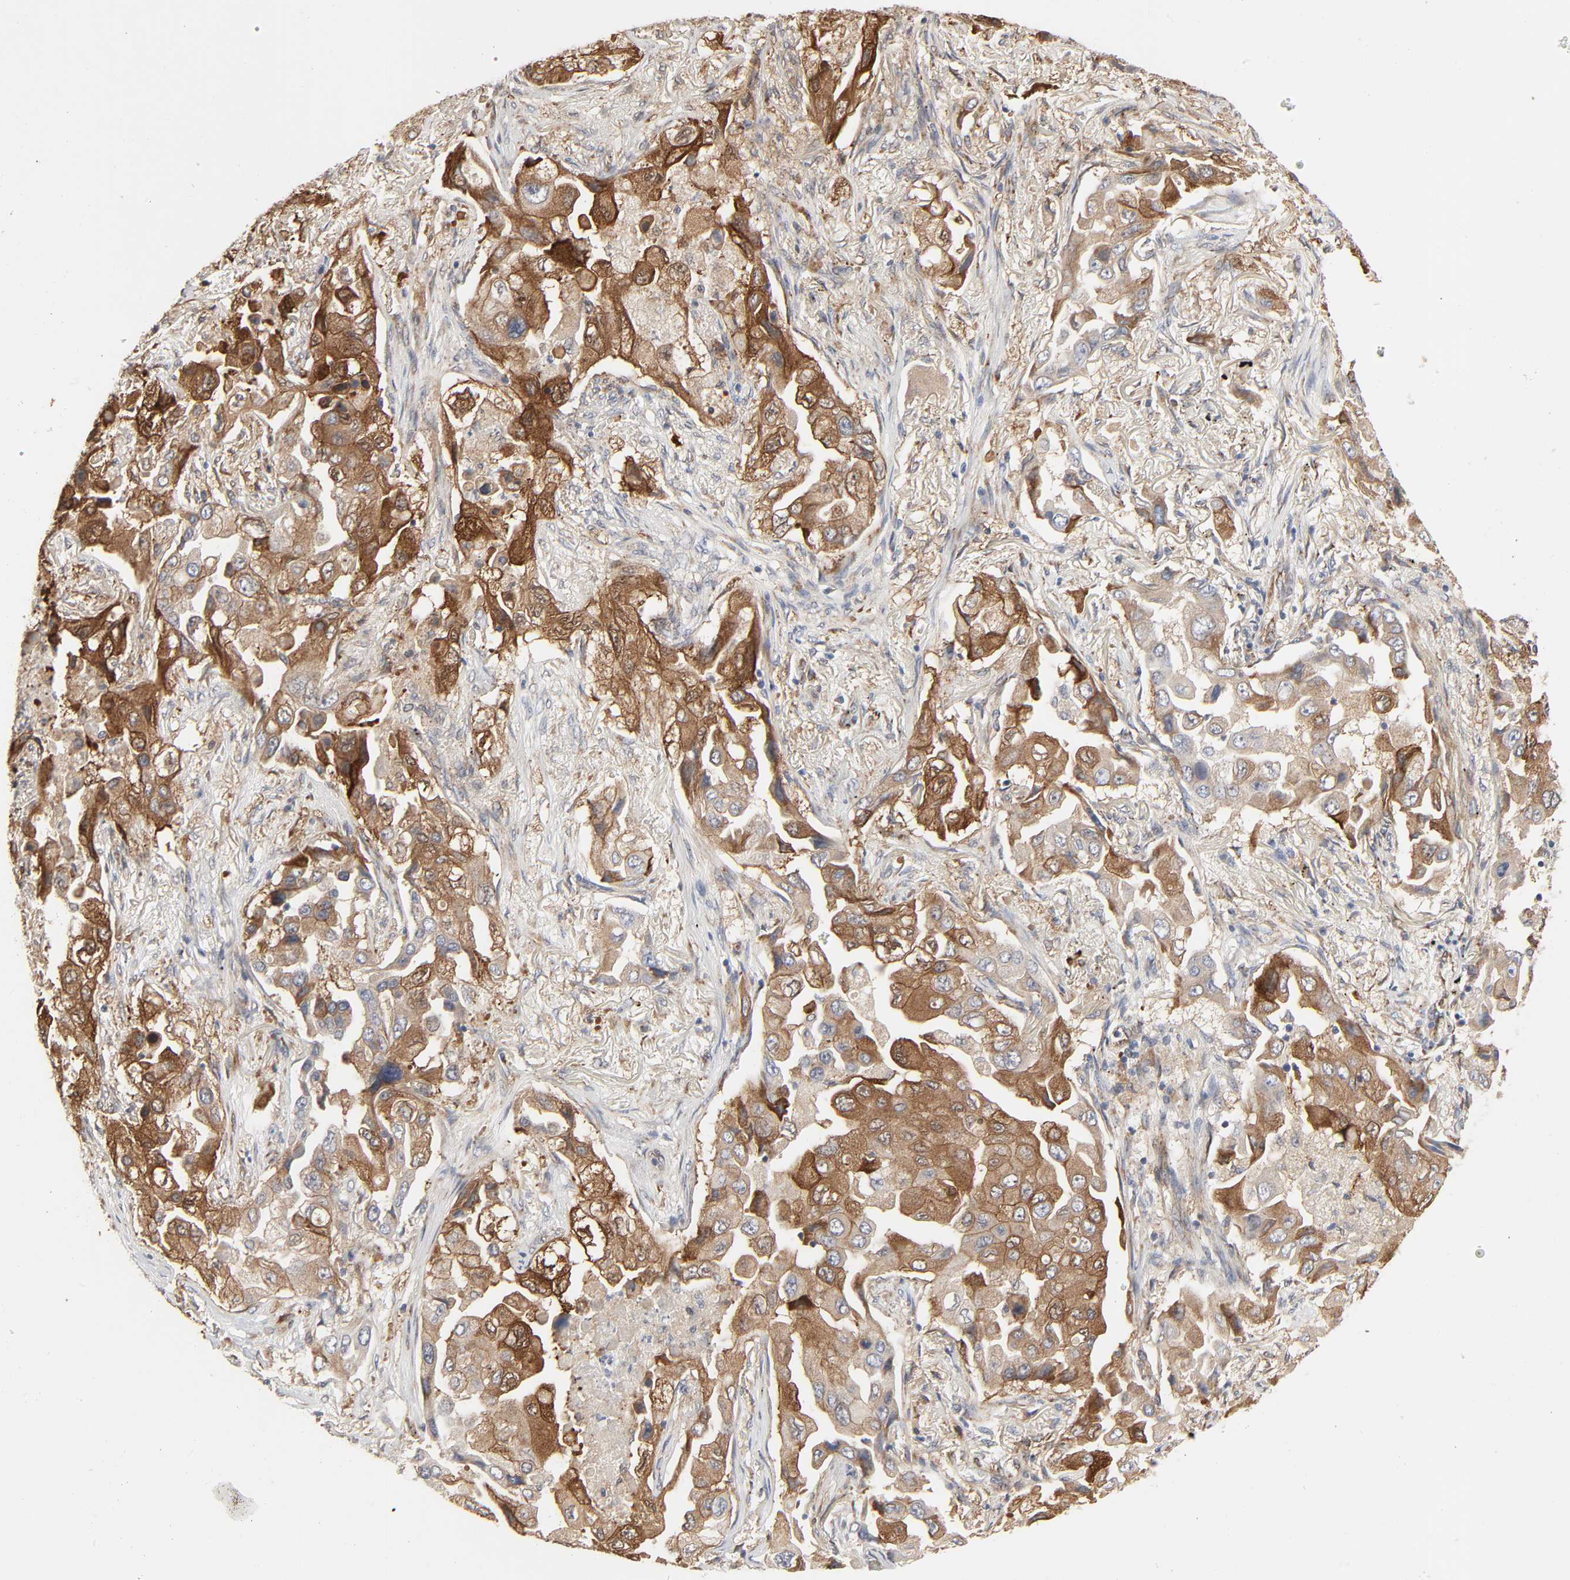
{"staining": {"intensity": "moderate", "quantity": ">75%", "location": "cytoplasmic/membranous"}, "tissue": "lung cancer", "cell_type": "Tumor cells", "image_type": "cancer", "snomed": [{"axis": "morphology", "description": "Adenocarcinoma, NOS"}, {"axis": "topography", "description": "Lung"}], "caption": "Lung cancer was stained to show a protein in brown. There is medium levels of moderate cytoplasmic/membranous staining in approximately >75% of tumor cells. (Brightfield microscopy of DAB IHC at high magnification).", "gene": "NDRG2", "patient": {"sex": "female", "age": 65}}